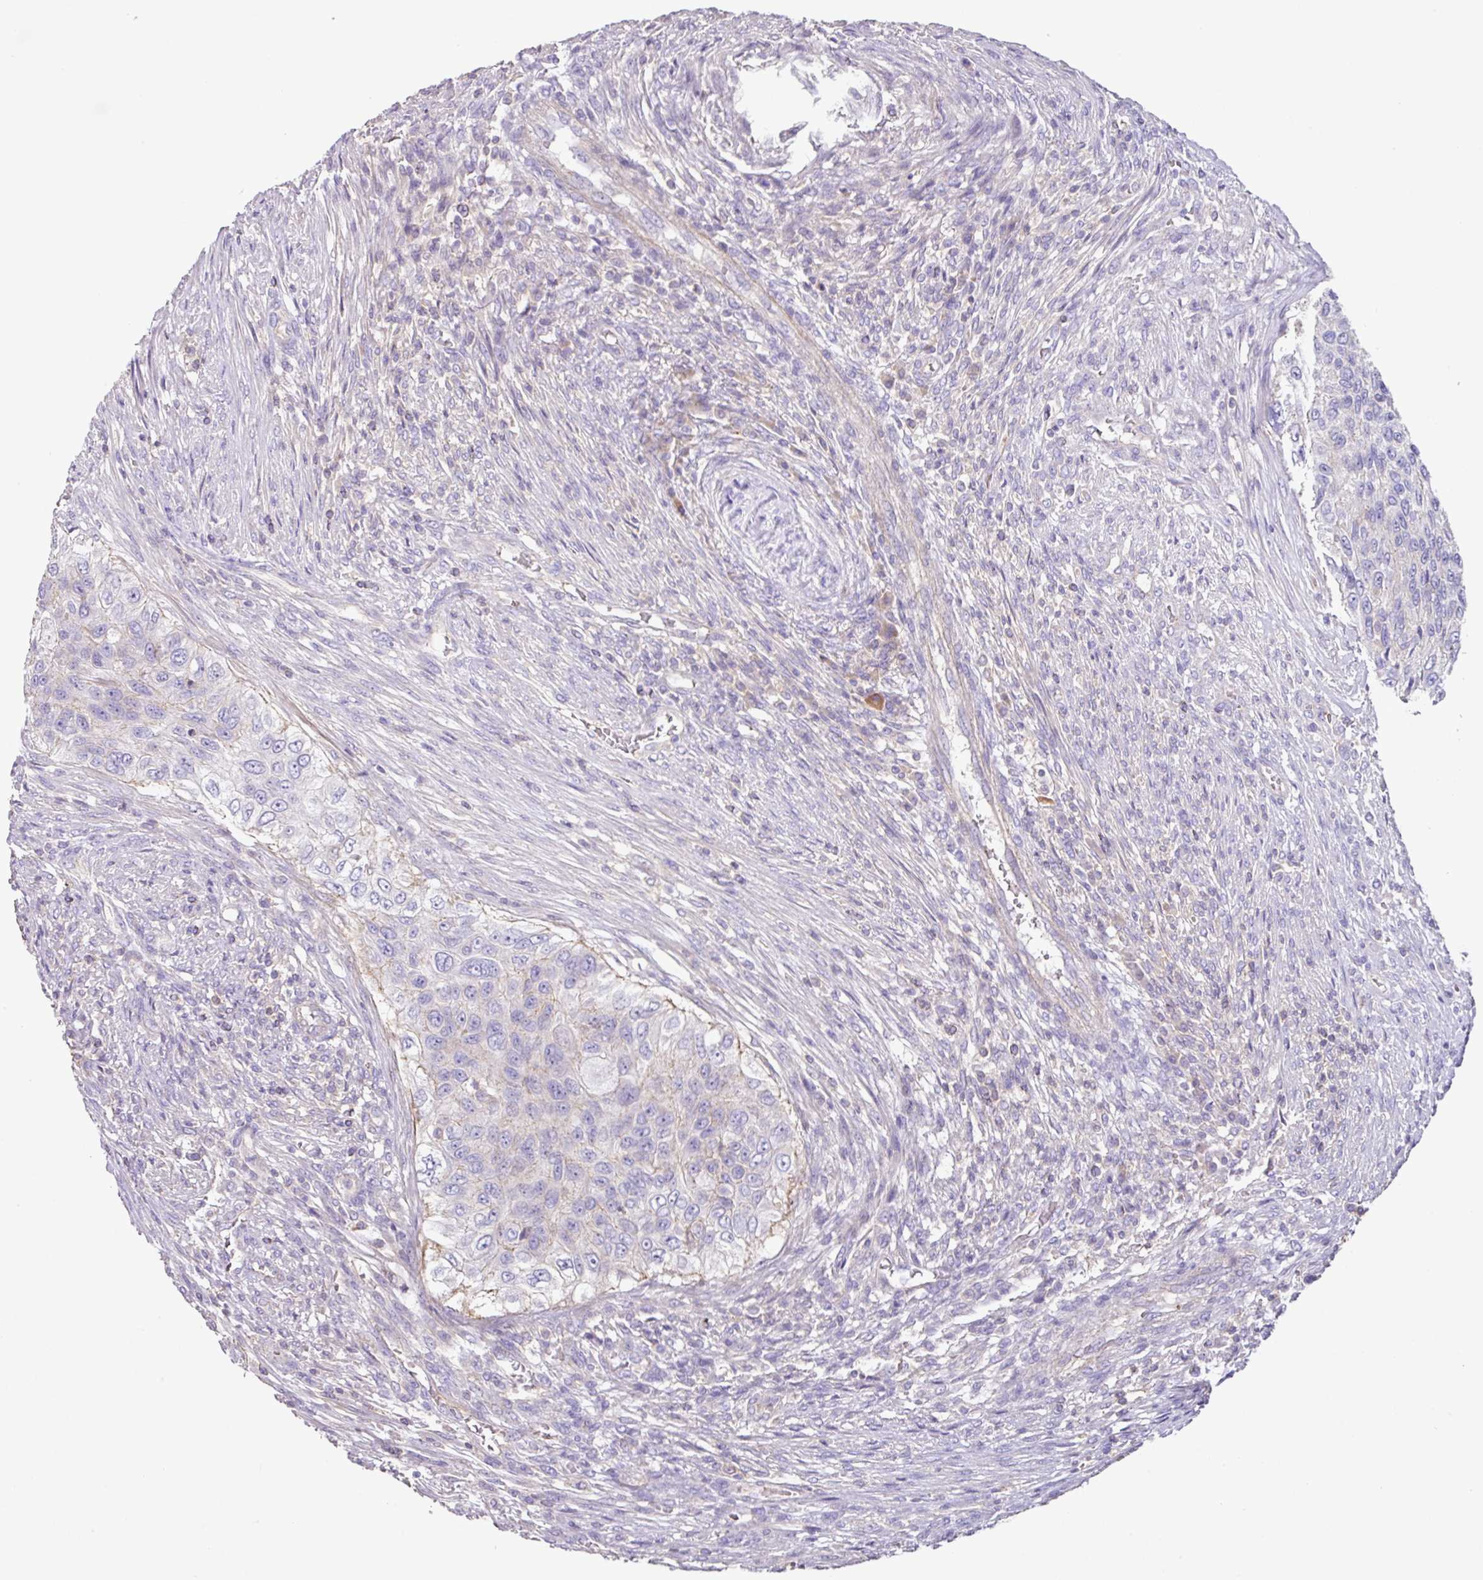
{"staining": {"intensity": "negative", "quantity": "none", "location": "none"}, "tissue": "urothelial cancer", "cell_type": "Tumor cells", "image_type": "cancer", "snomed": [{"axis": "morphology", "description": "Urothelial carcinoma, High grade"}, {"axis": "topography", "description": "Urinary bladder"}], "caption": "The IHC histopathology image has no significant staining in tumor cells of high-grade urothelial carcinoma tissue.", "gene": "AGR3", "patient": {"sex": "female", "age": 60}}